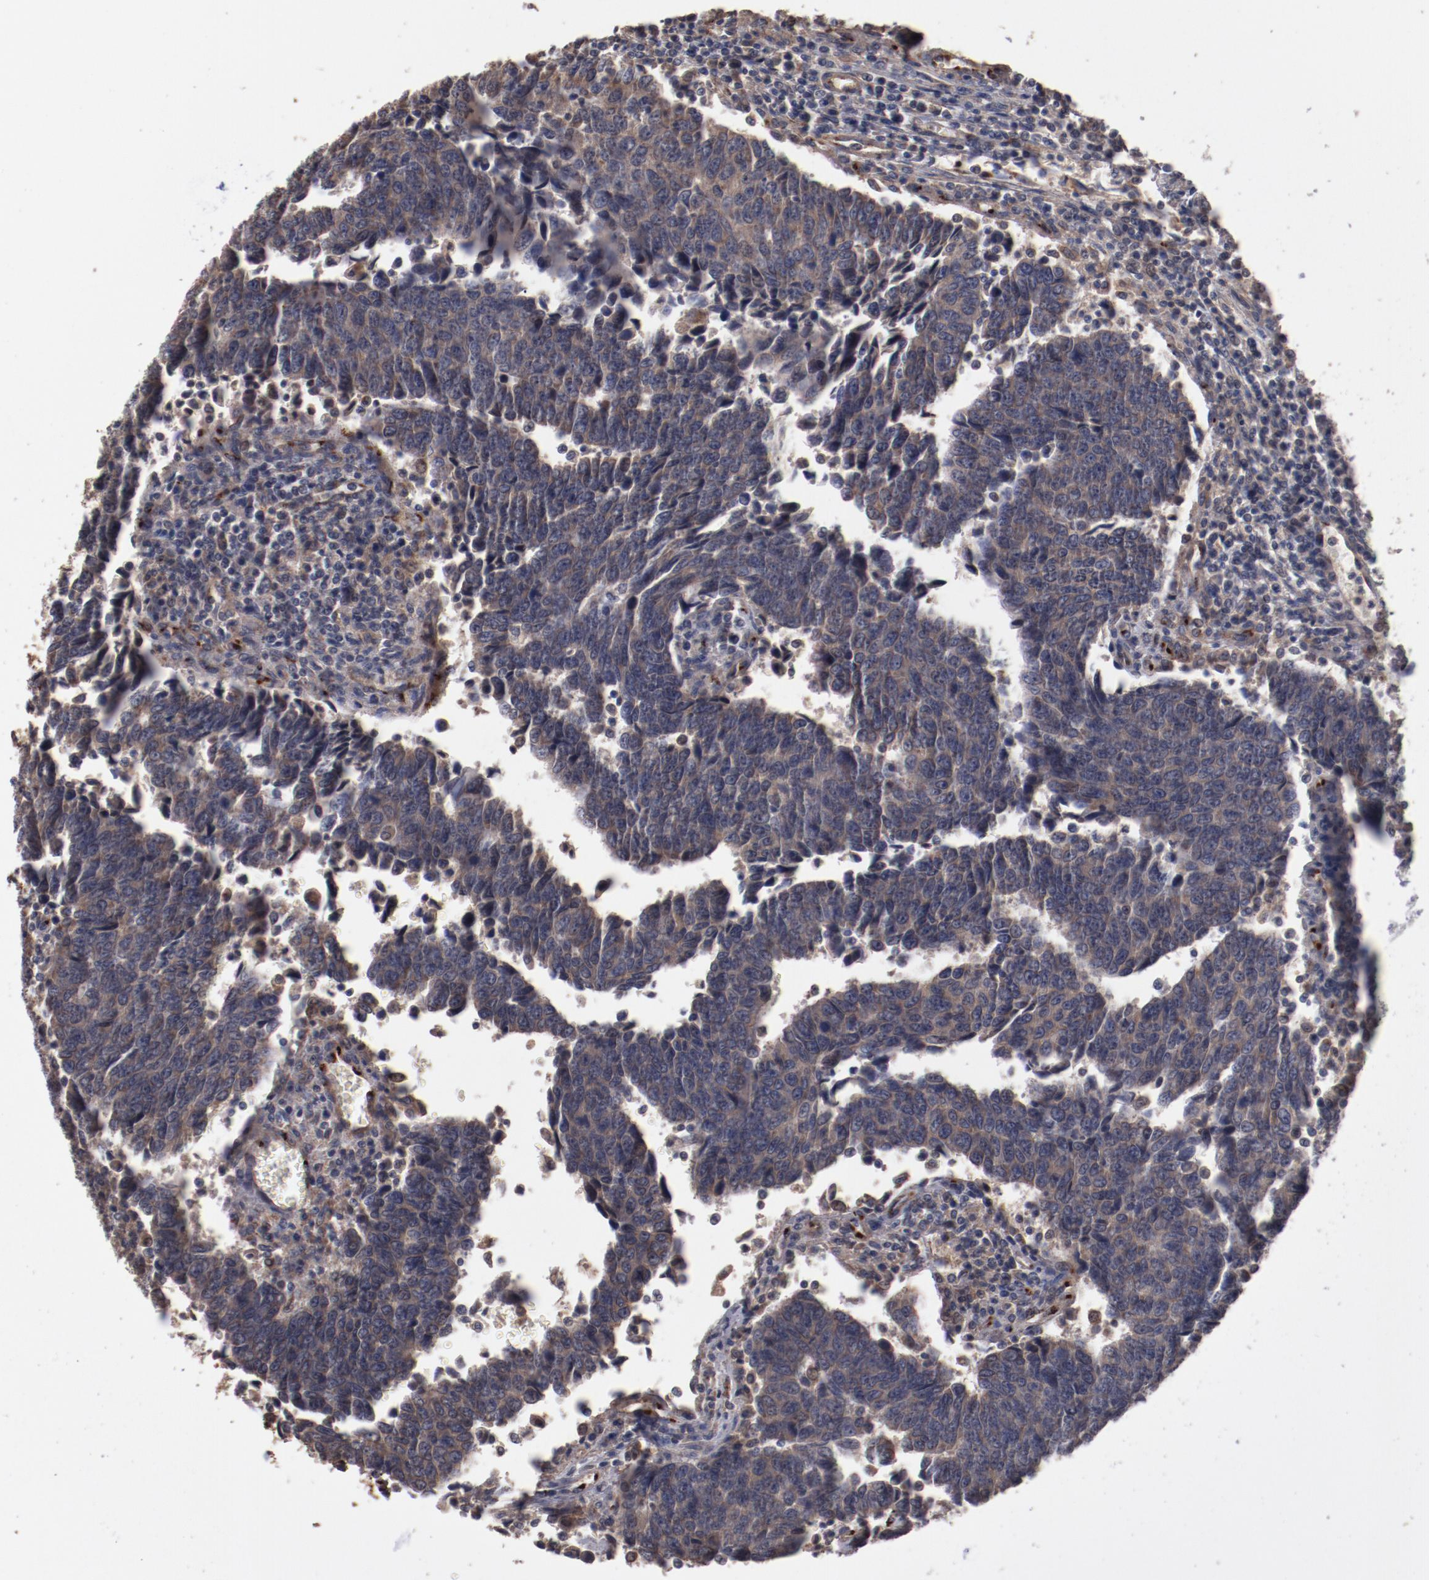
{"staining": {"intensity": "weak", "quantity": ">75%", "location": "cytoplasmic/membranous"}, "tissue": "urothelial cancer", "cell_type": "Tumor cells", "image_type": "cancer", "snomed": [{"axis": "morphology", "description": "Urothelial carcinoma, High grade"}, {"axis": "topography", "description": "Urinary bladder"}], "caption": "This is an image of immunohistochemistry staining of urothelial cancer, which shows weak expression in the cytoplasmic/membranous of tumor cells.", "gene": "DIPK2B", "patient": {"sex": "male", "age": 86}}